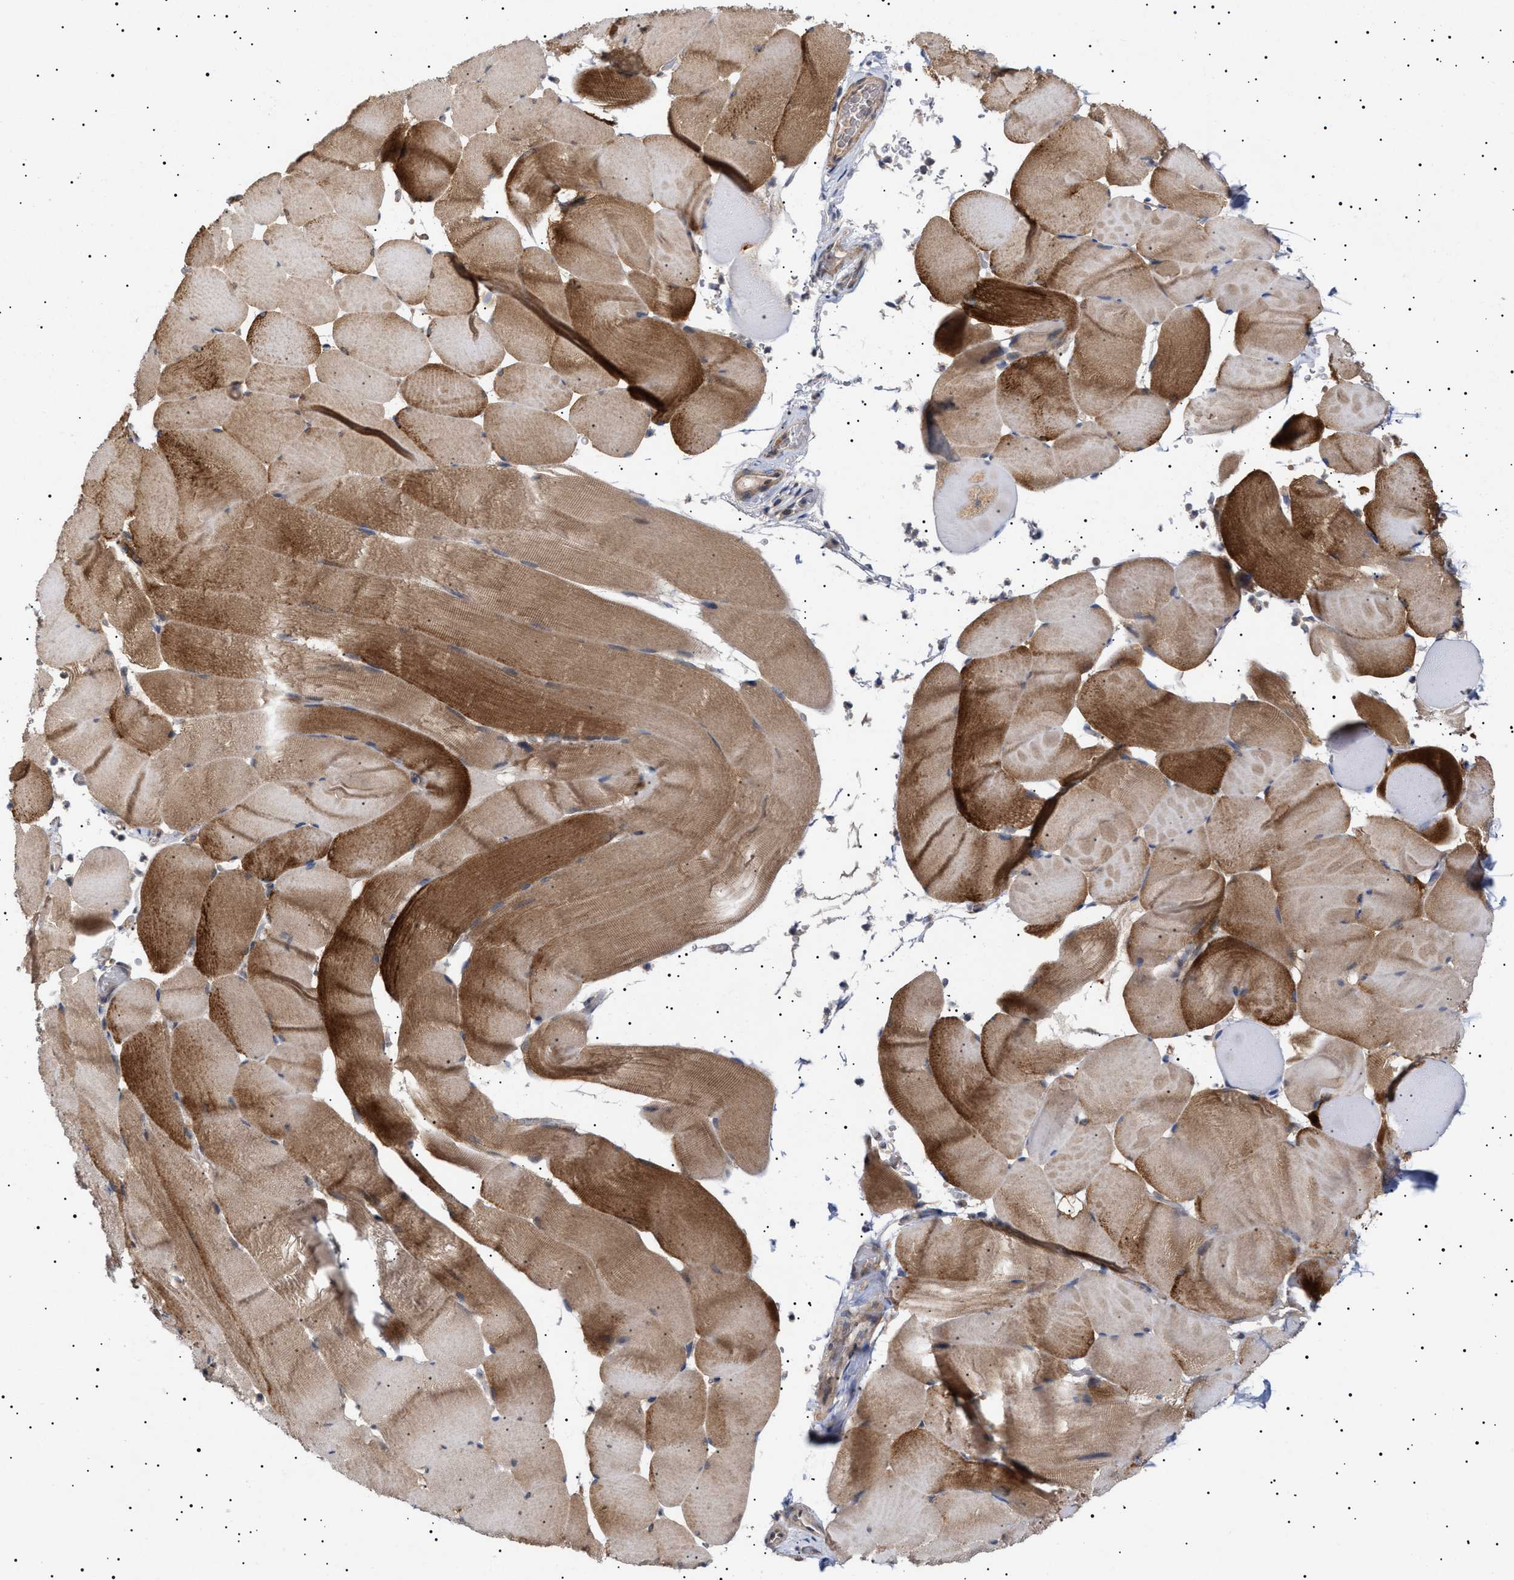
{"staining": {"intensity": "moderate", "quantity": ">75%", "location": "cytoplasmic/membranous"}, "tissue": "skeletal muscle", "cell_type": "Myocytes", "image_type": "normal", "snomed": [{"axis": "morphology", "description": "Normal tissue, NOS"}, {"axis": "topography", "description": "Skeletal muscle"}], "caption": "This photomicrograph shows immunohistochemistry staining of benign skeletal muscle, with medium moderate cytoplasmic/membranous staining in about >75% of myocytes.", "gene": "NPLOC4", "patient": {"sex": "male", "age": 62}}